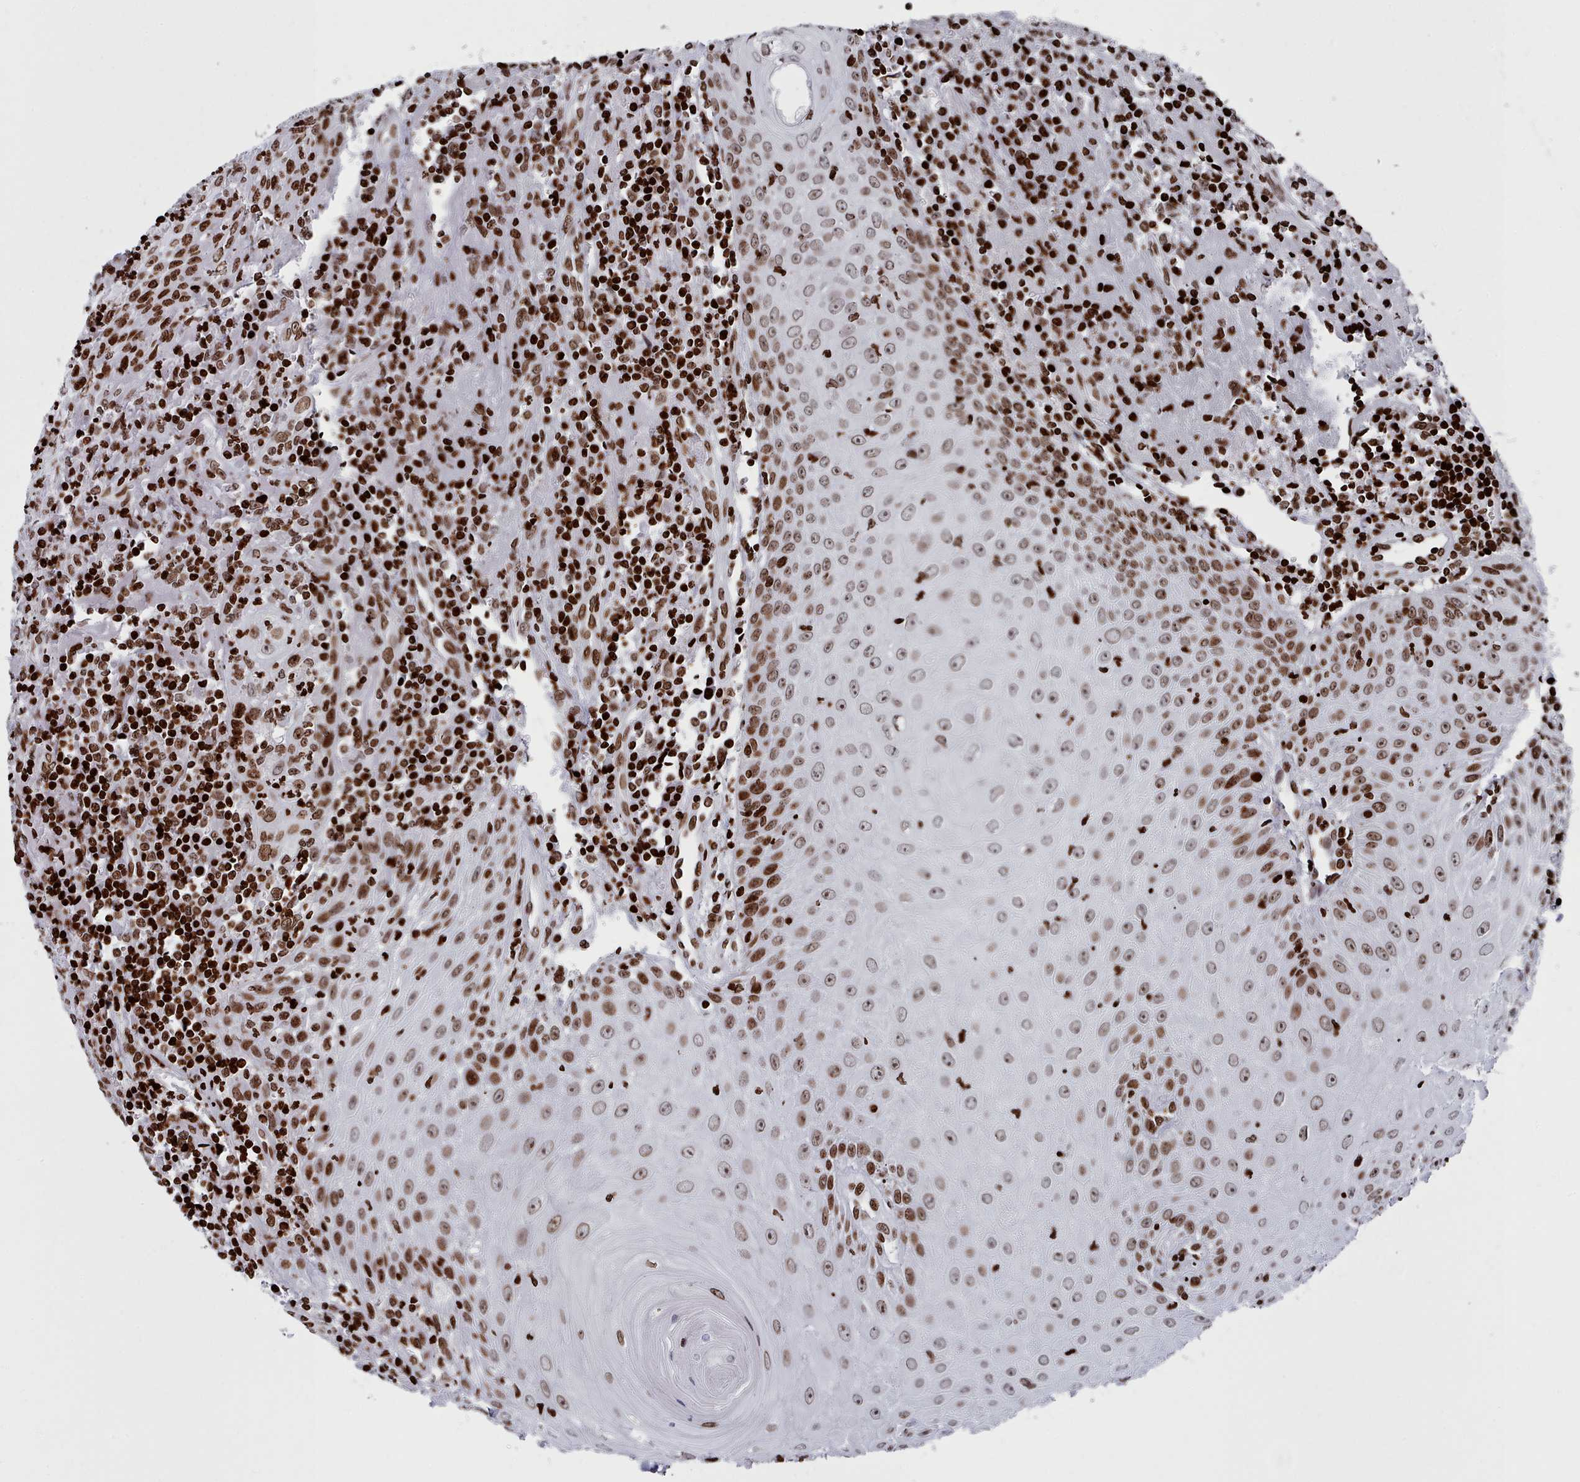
{"staining": {"intensity": "strong", "quantity": ">75%", "location": "nuclear"}, "tissue": "head and neck cancer", "cell_type": "Tumor cells", "image_type": "cancer", "snomed": [{"axis": "morphology", "description": "Normal tissue, NOS"}, {"axis": "morphology", "description": "Squamous cell carcinoma, NOS"}, {"axis": "topography", "description": "Oral tissue"}, {"axis": "topography", "description": "Head-Neck"}], "caption": "IHC of head and neck cancer (squamous cell carcinoma) displays high levels of strong nuclear staining in about >75% of tumor cells.", "gene": "PCDHB12", "patient": {"sex": "female", "age": 70}}